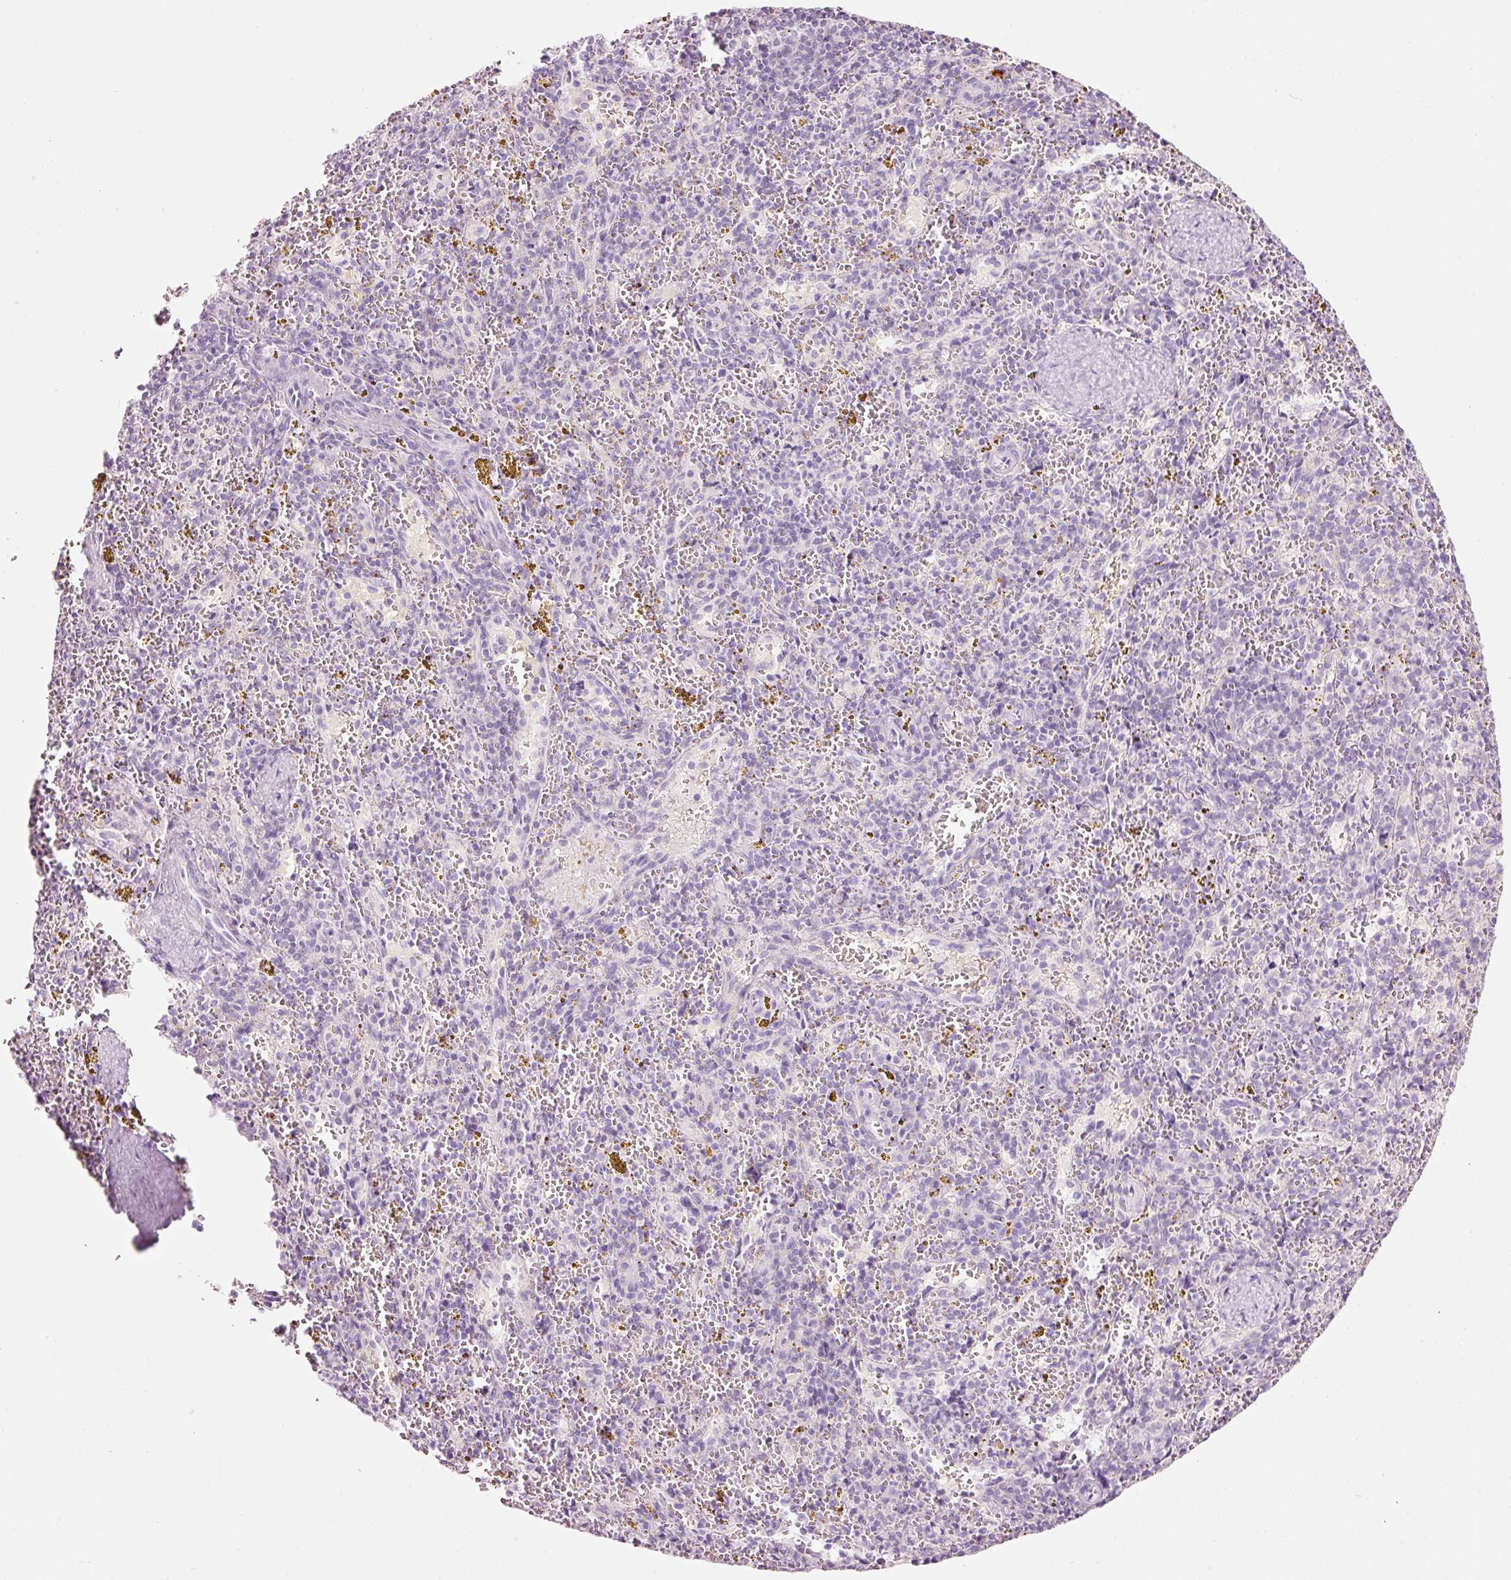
{"staining": {"intensity": "negative", "quantity": "none", "location": "none"}, "tissue": "spleen", "cell_type": "Cells in red pulp", "image_type": "normal", "snomed": [{"axis": "morphology", "description": "Normal tissue, NOS"}, {"axis": "topography", "description": "Spleen"}], "caption": "Immunohistochemistry (IHC) photomicrograph of benign spleen: spleen stained with DAB shows no significant protein expression in cells in red pulp.", "gene": "CMA1", "patient": {"sex": "male", "age": 57}}